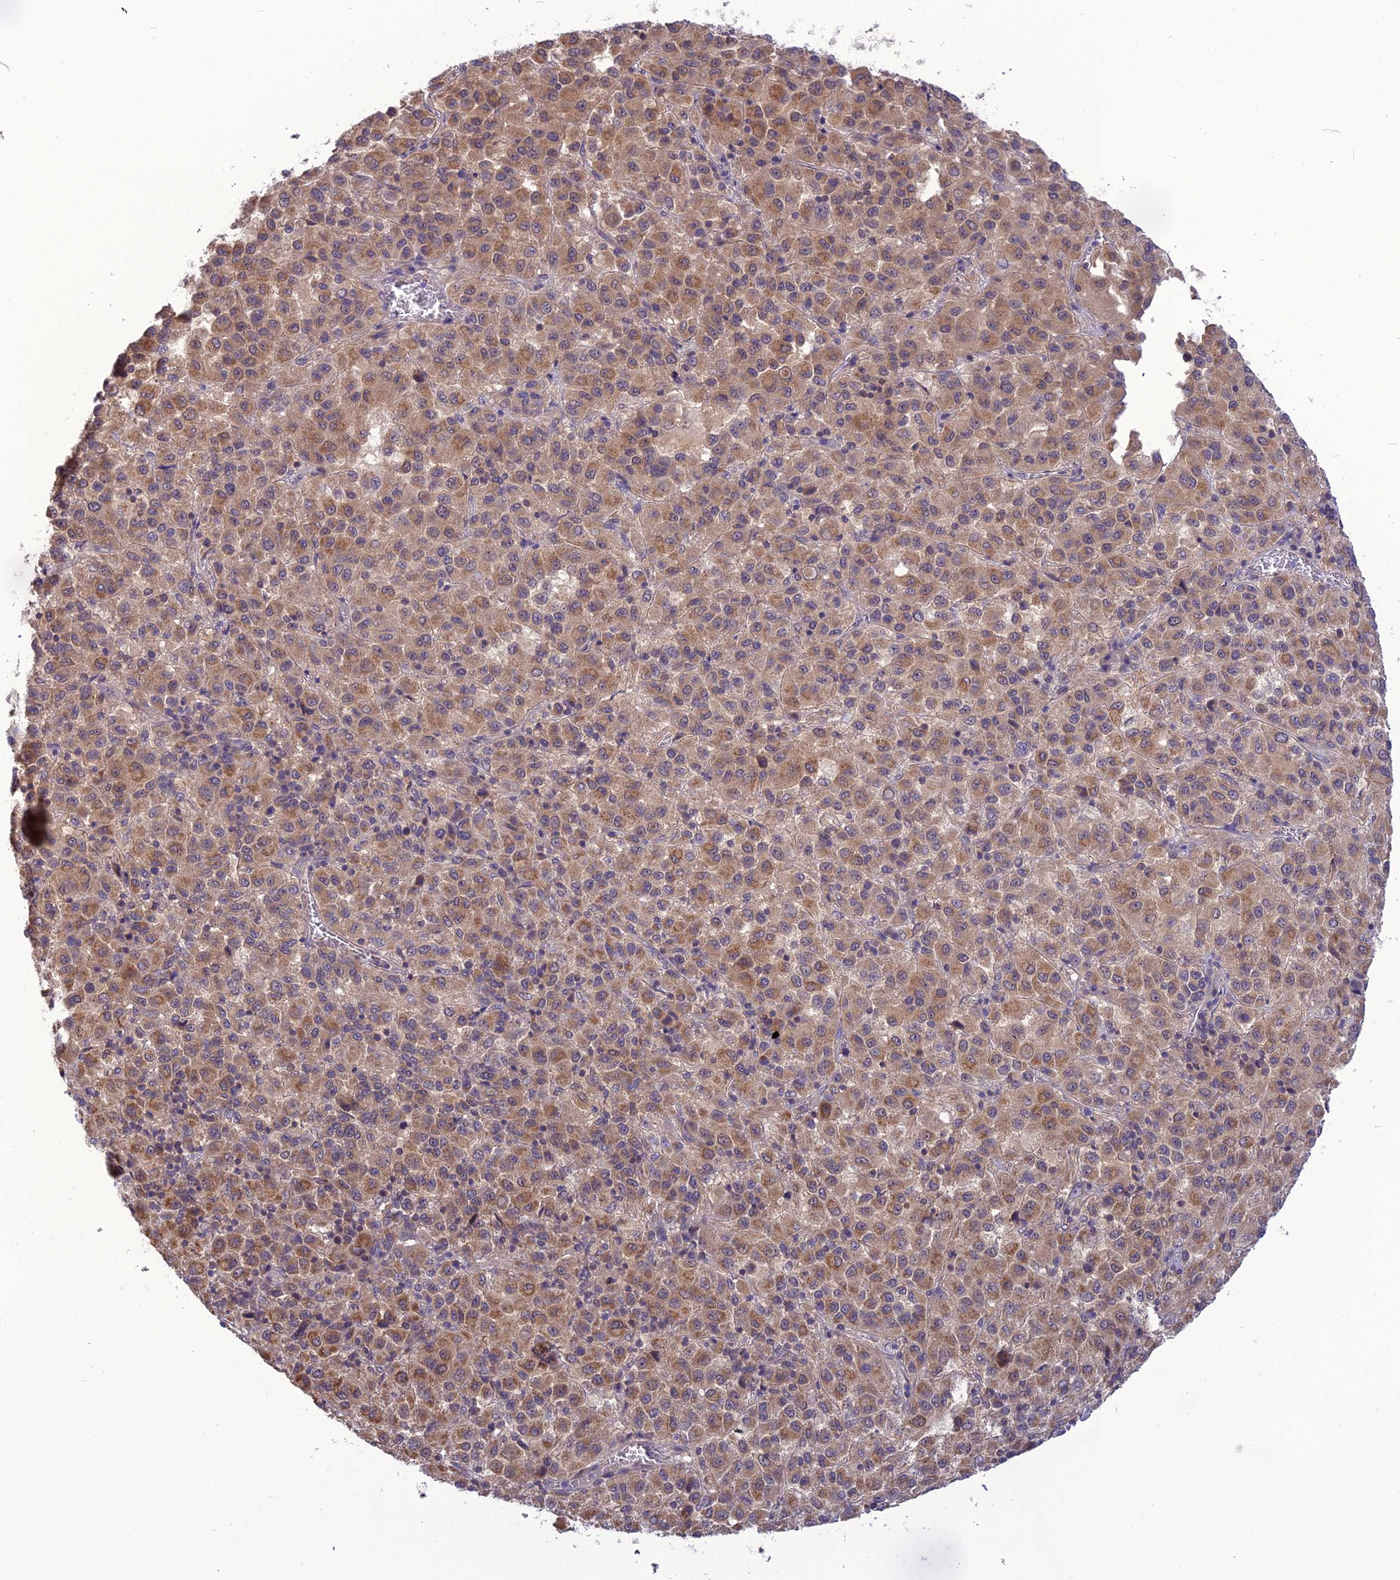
{"staining": {"intensity": "moderate", "quantity": ">75%", "location": "cytoplasmic/membranous"}, "tissue": "melanoma", "cell_type": "Tumor cells", "image_type": "cancer", "snomed": [{"axis": "morphology", "description": "Malignant melanoma, Metastatic site"}, {"axis": "topography", "description": "Lung"}], "caption": "The immunohistochemical stain highlights moderate cytoplasmic/membranous positivity in tumor cells of melanoma tissue.", "gene": "PSMF1", "patient": {"sex": "male", "age": 64}}